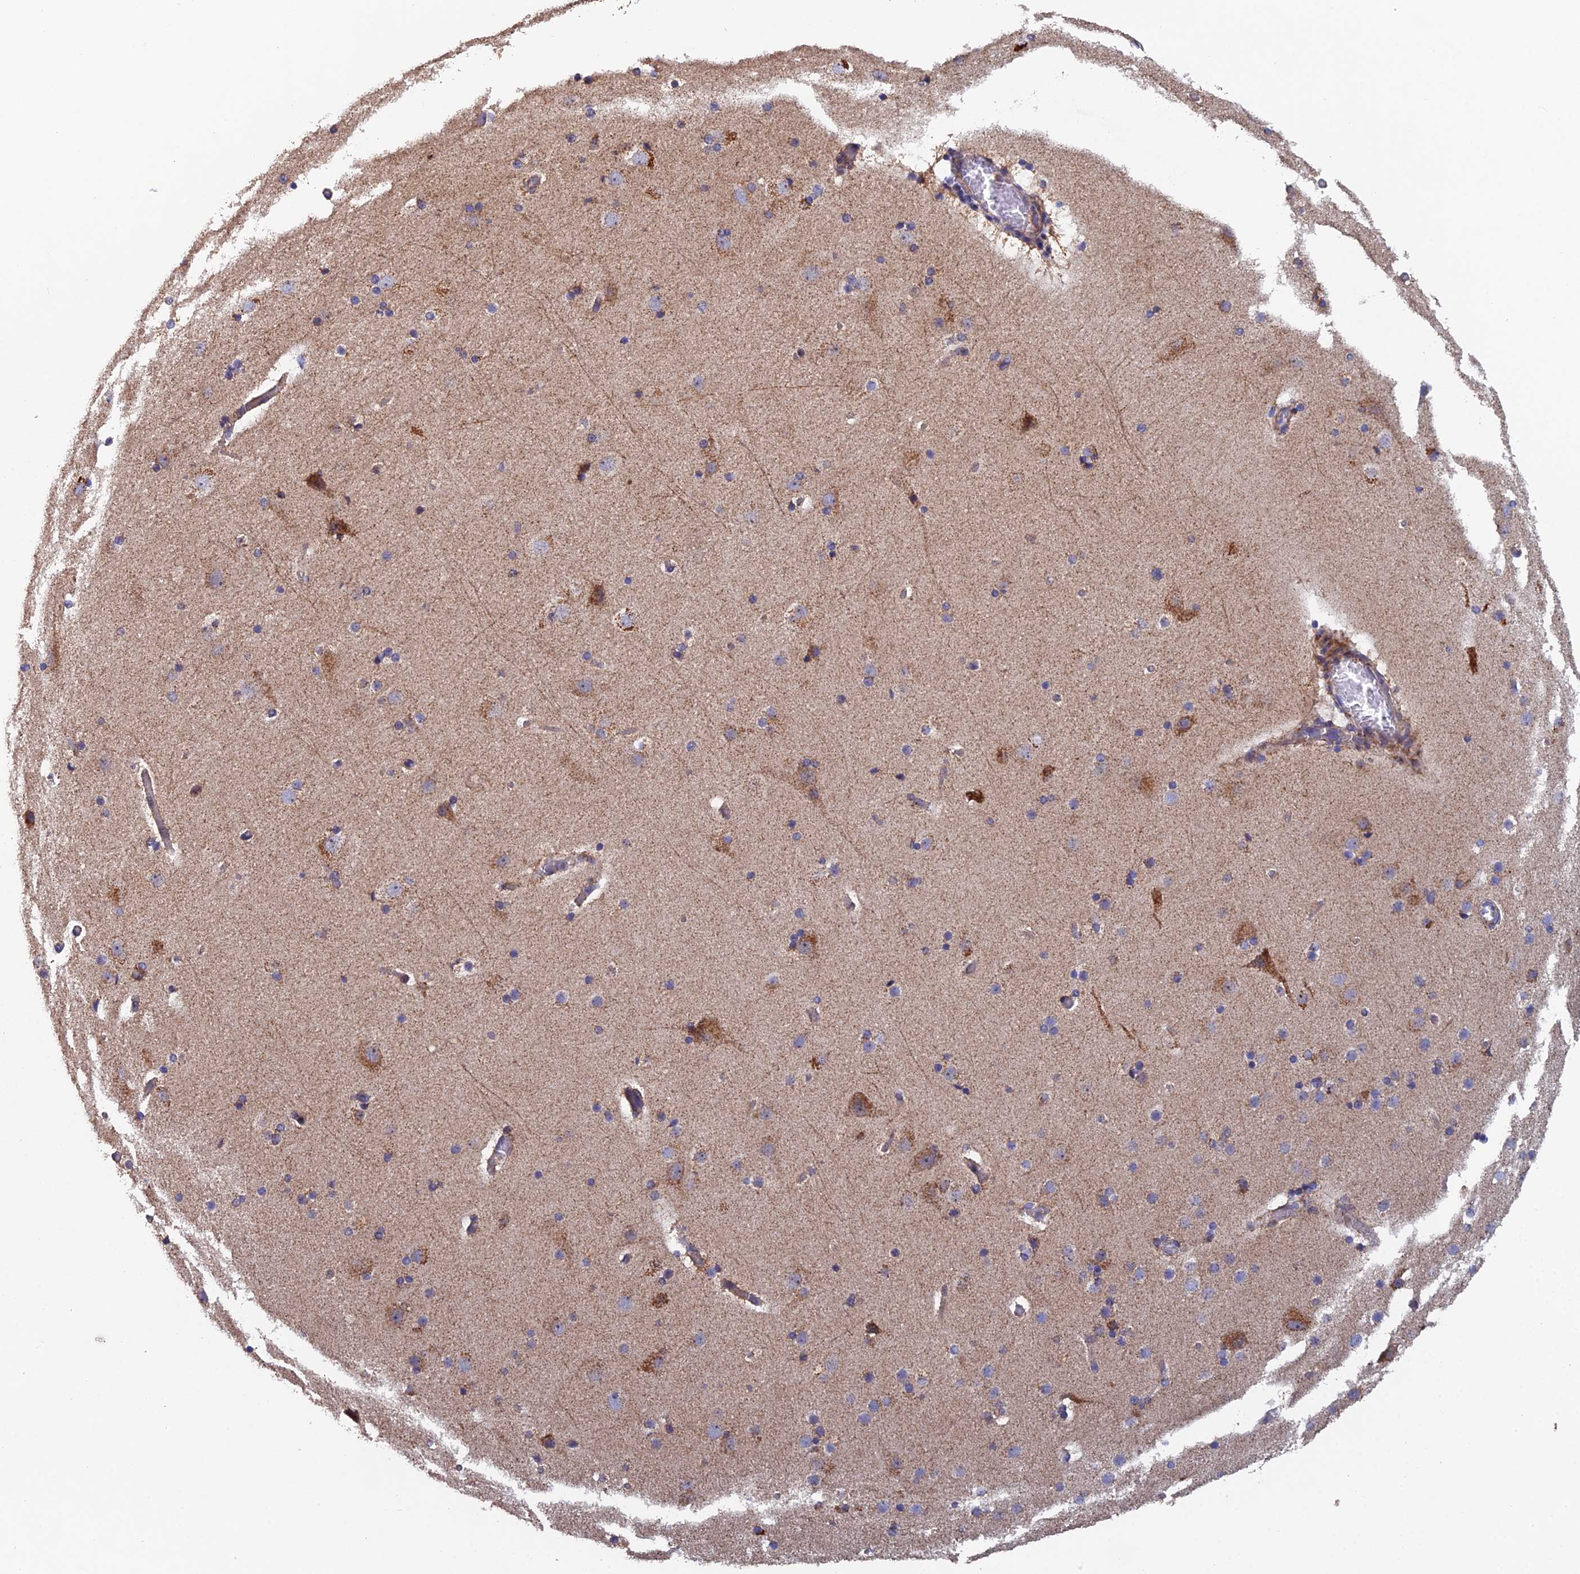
{"staining": {"intensity": "moderate", "quantity": ">75%", "location": "cytoplasmic/membranous"}, "tissue": "cerebral cortex", "cell_type": "Endothelial cells", "image_type": "normal", "snomed": [{"axis": "morphology", "description": "Normal tissue, NOS"}, {"axis": "topography", "description": "Cerebral cortex"}], "caption": "The micrograph shows immunohistochemical staining of unremarkable cerebral cortex. There is moderate cytoplasmic/membranous positivity is identified in approximately >75% of endothelial cells. The staining was performed using DAB (3,3'-diaminobenzidine), with brown indicating positive protein expression. Nuclei are stained blue with hematoxylin.", "gene": "ECSIT", "patient": {"sex": "male", "age": 57}}